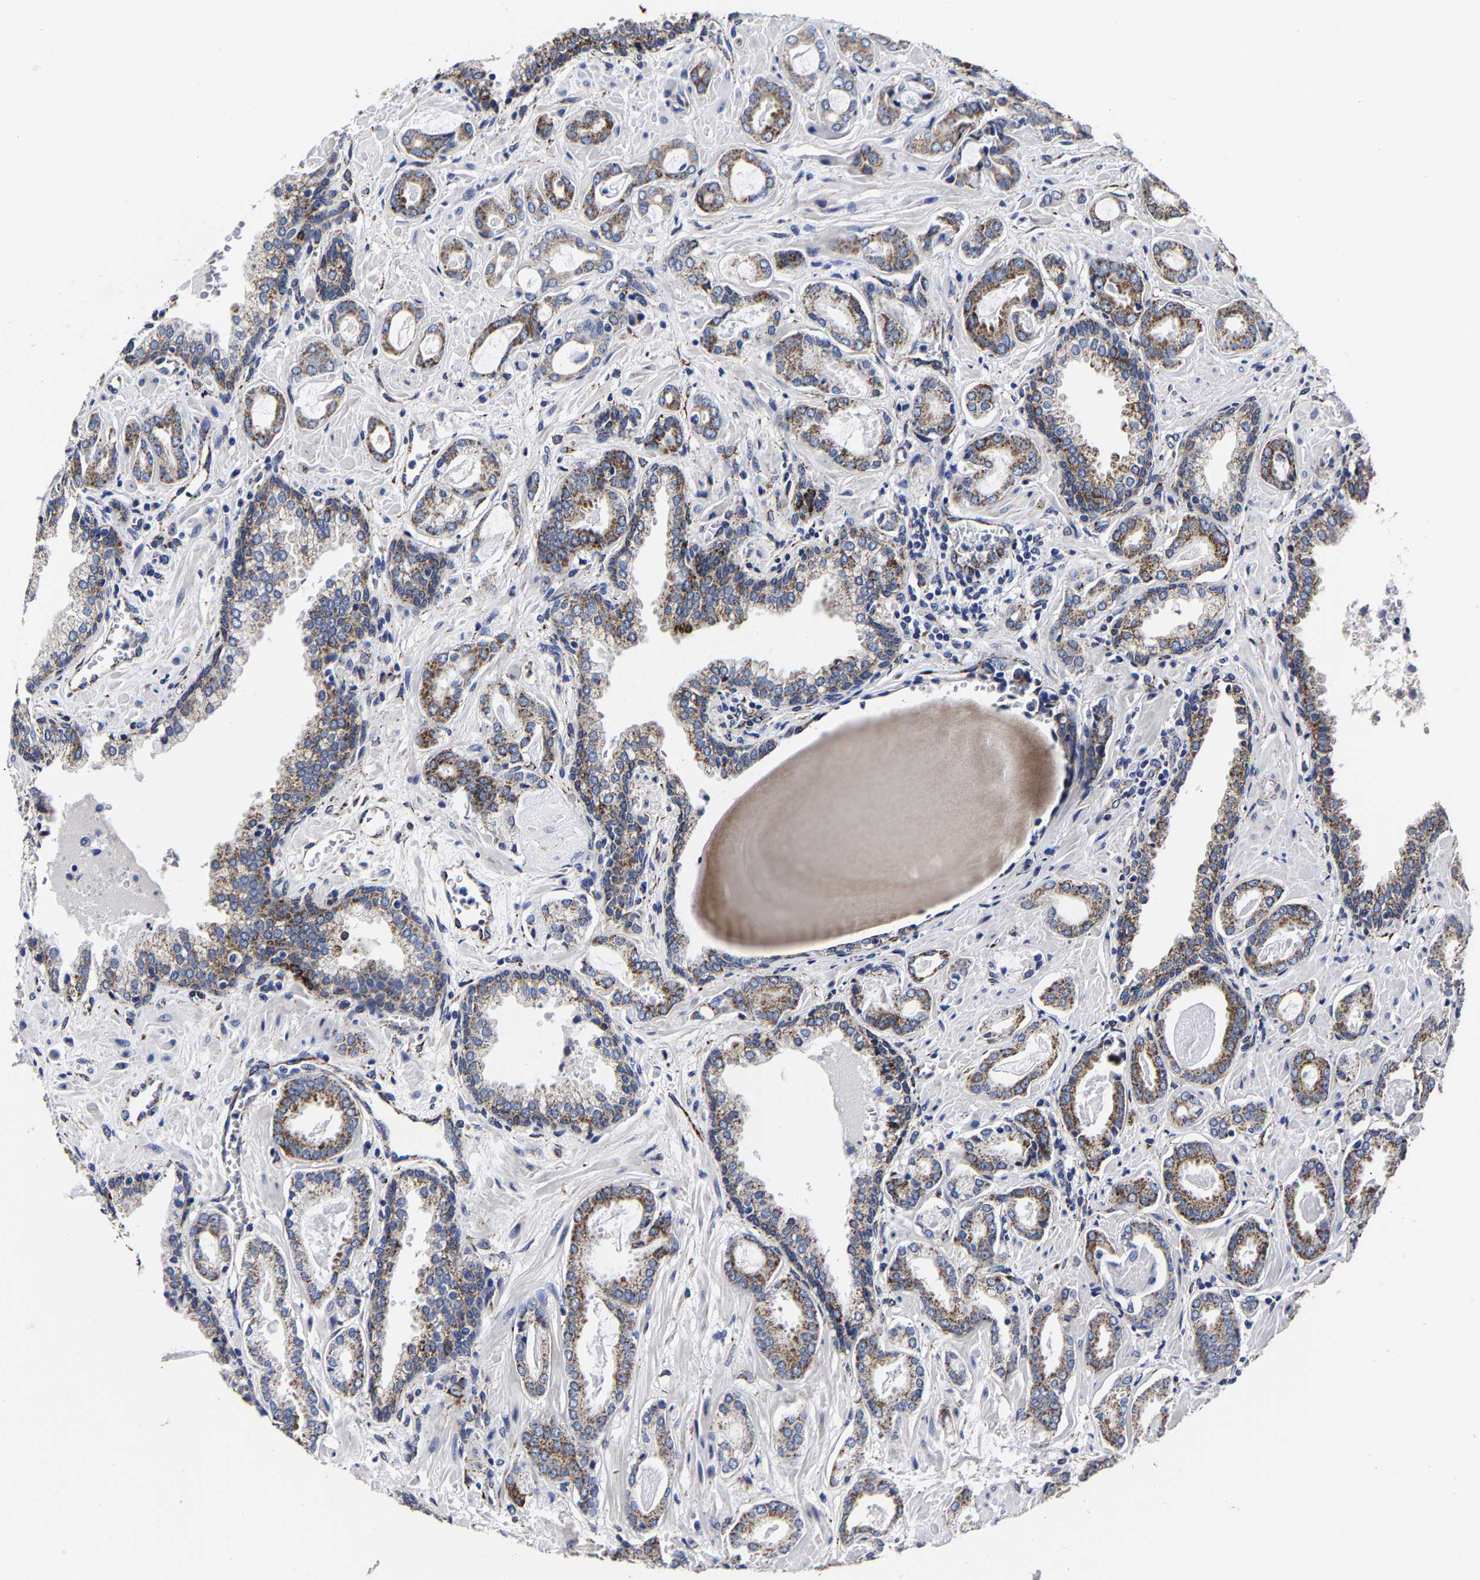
{"staining": {"intensity": "moderate", "quantity": ">75%", "location": "cytoplasmic/membranous"}, "tissue": "prostate cancer", "cell_type": "Tumor cells", "image_type": "cancer", "snomed": [{"axis": "morphology", "description": "Adenocarcinoma, Low grade"}, {"axis": "topography", "description": "Prostate"}], "caption": "Prostate cancer stained with DAB (3,3'-diaminobenzidine) immunohistochemistry demonstrates medium levels of moderate cytoplasmic/membranous positivity in about >75% of tumor cells.", "gene": "AASS", "patient": {"sex": "male", "age": 53}}